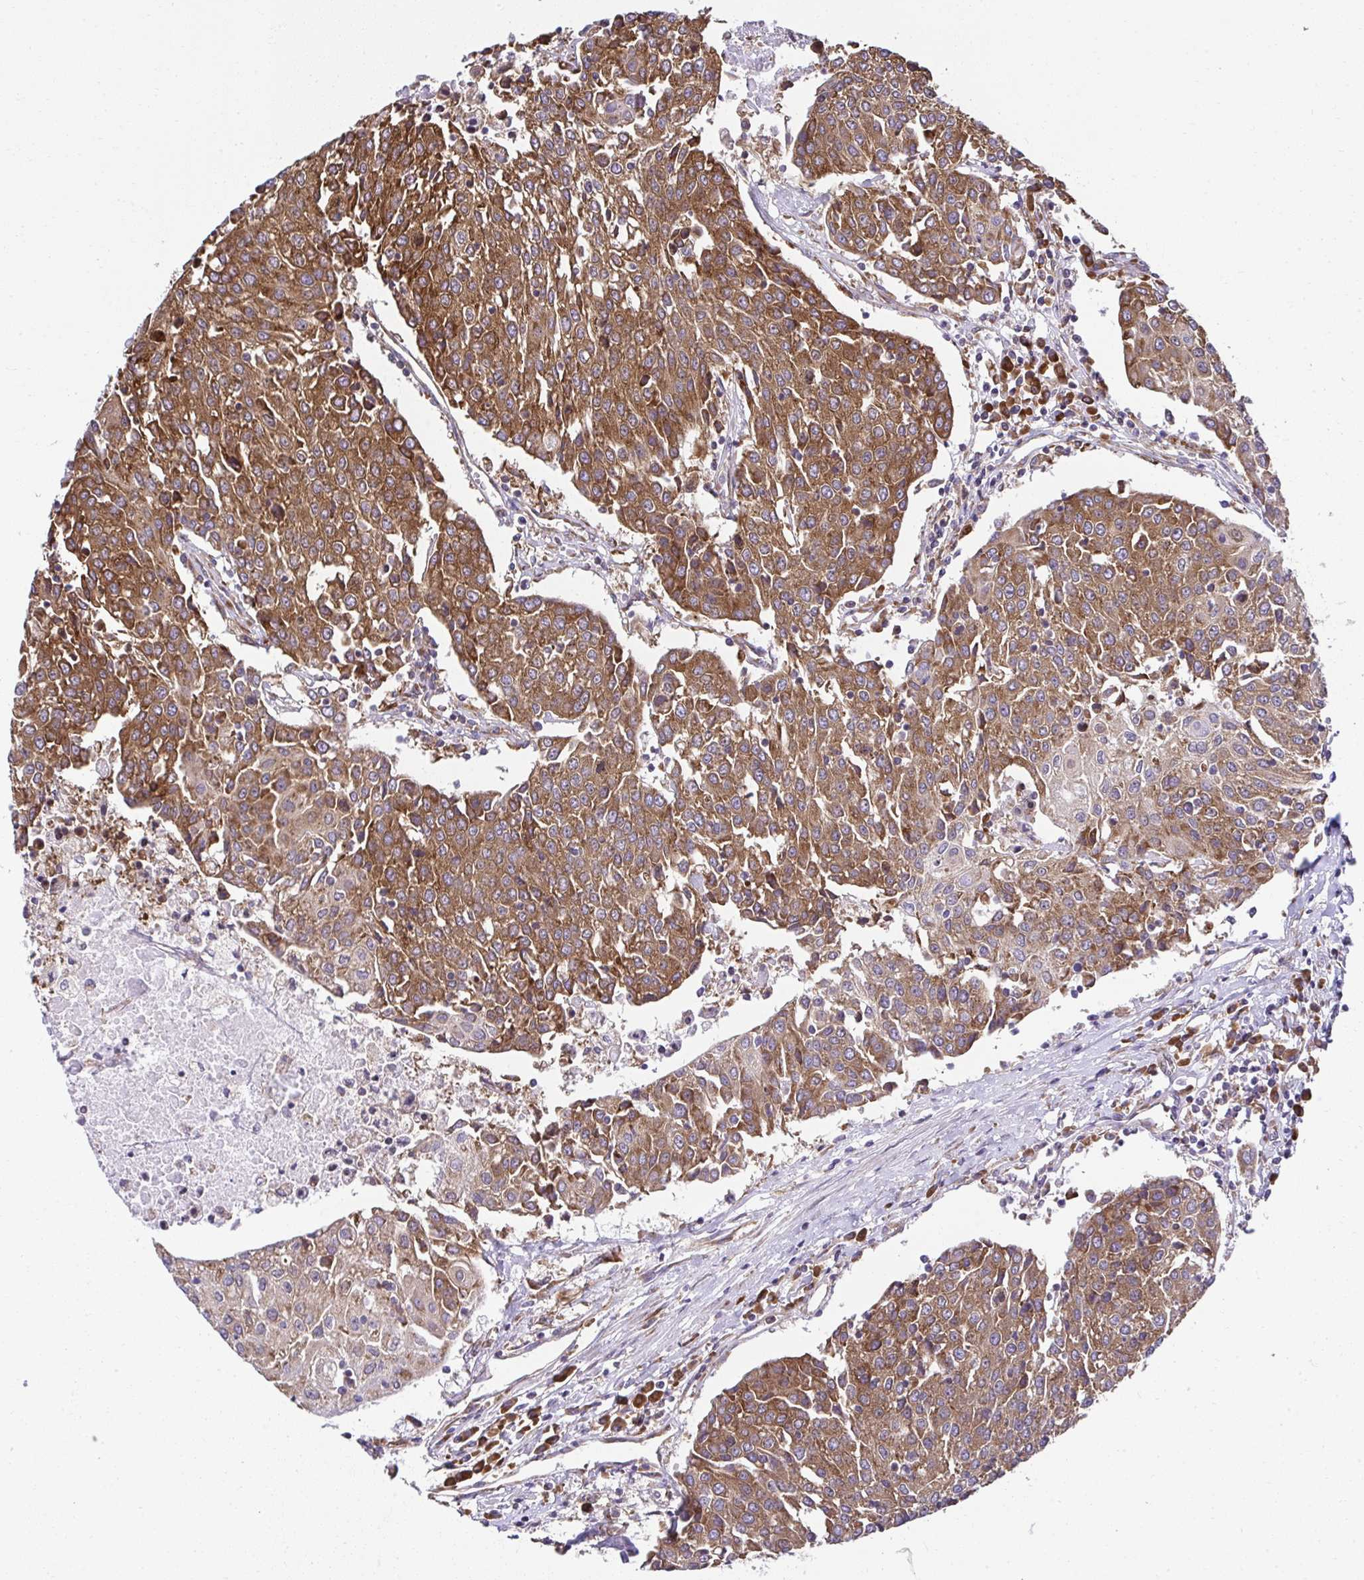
{"staining": {"intensity": "strong", "quantity": ">75%", "location": "cytoplasmic/membranous"}, "tissue": "urothelial cancer", "cell_type": "Tumor cells", "image_type": "cancer", "snomed": [{"axis": "morphology", "description": "Urothelial carcinoma, High grade"}, {"axis": "topography", "description": "Urinary bladder"}], "caption": "Brown immunohistochemical staining in urothelial cancer exhibits strong cytoplasmic/membranous expression in about >75% of tumor cells.", "gene": "RPS7", "patient": {"sex": "female", "age": 85}}